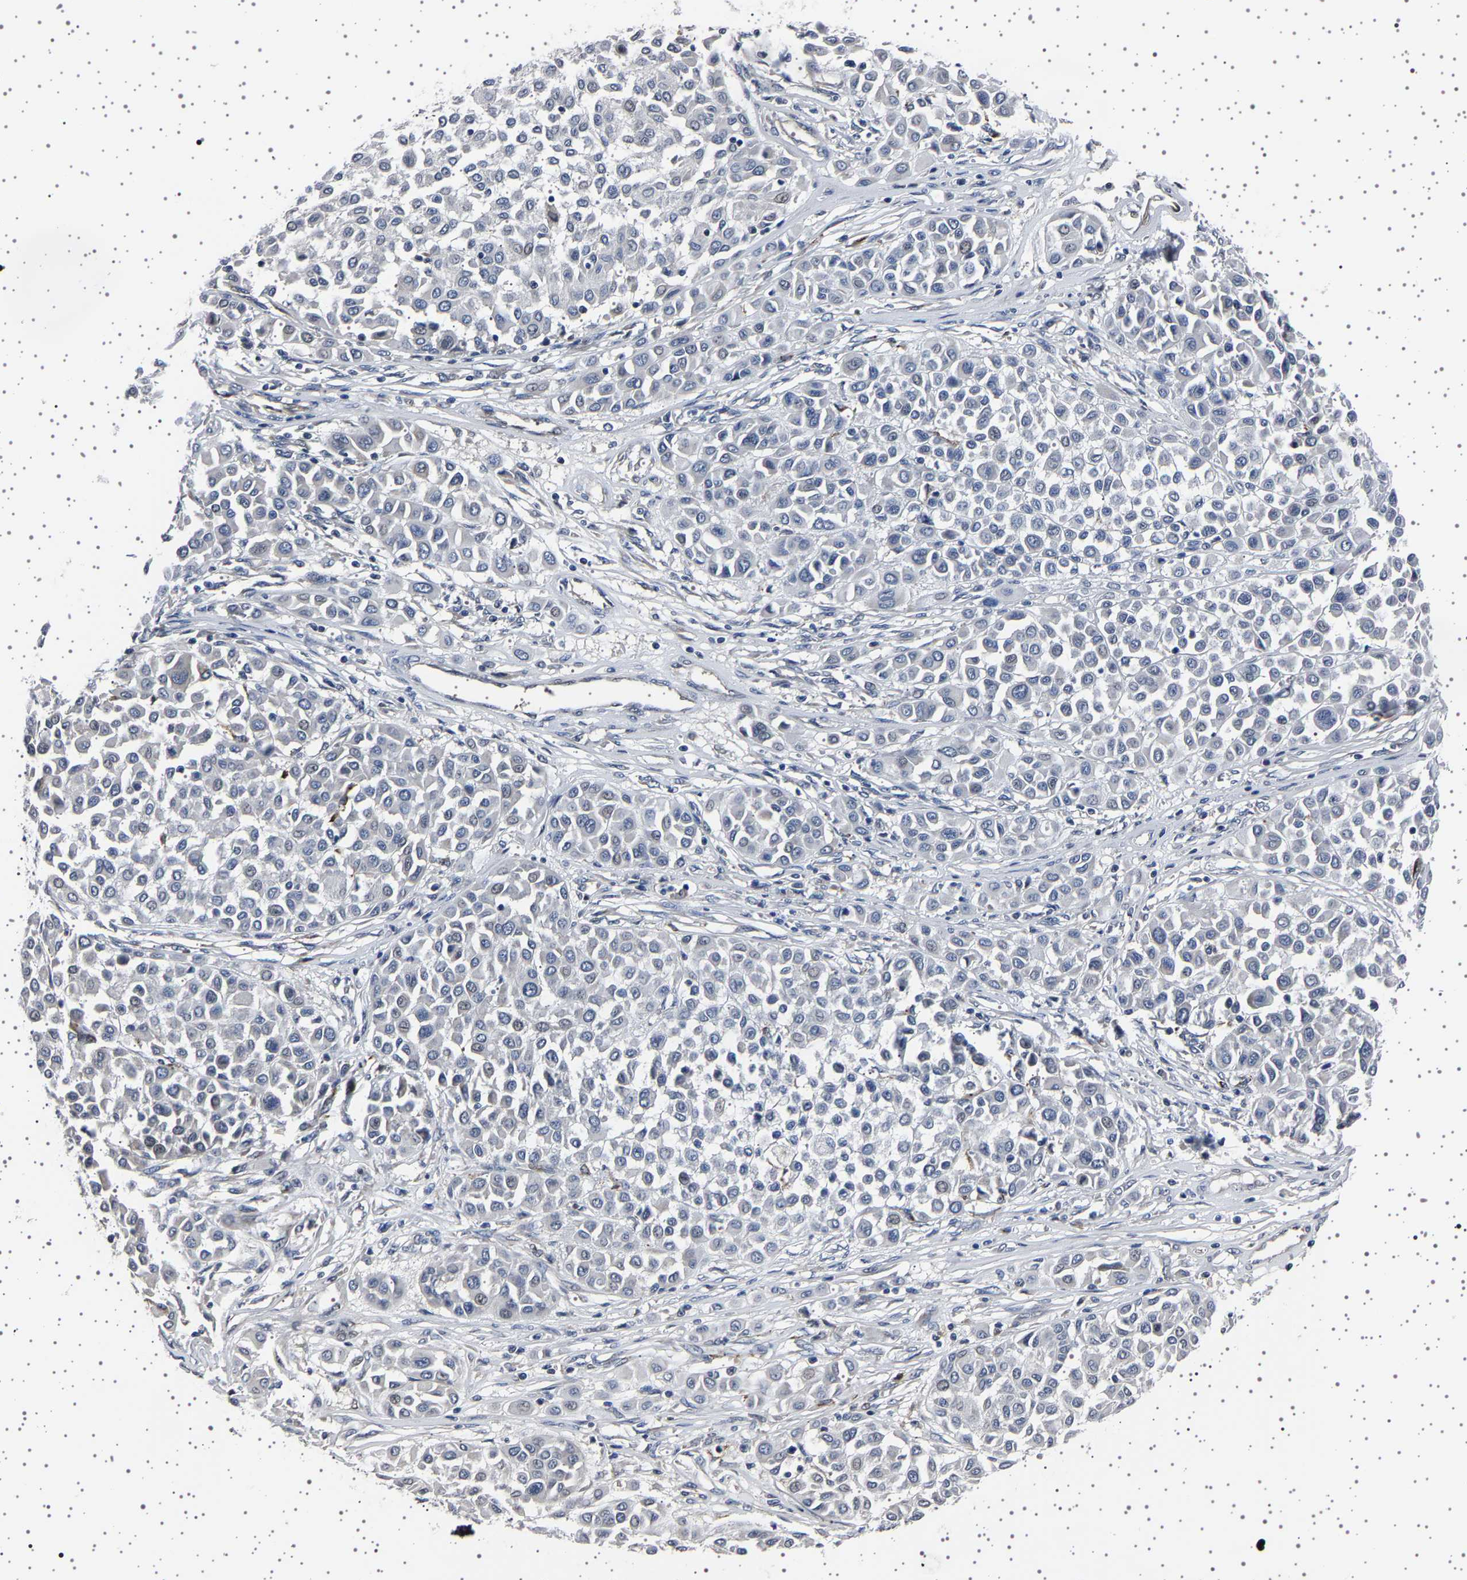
{"staining": {"intensity": "negative", "quantity": "none", "location": "none"}, "tissue": "melanoma", "cell_type": "Tumor cells", "image_type": "cancer", "snomed": [{"axis": "morphology", "description": "Malignant melanoma, Metastatic site"}, {"axis": "topography", "description": "Soft tissue"}], "caption": "DAB immunohistochemical staining of human malignant melanoma (metastatic site) exhibits no significant staining in tumor cells.", "gene": "IL10RB", "patient": {"sex": "male", "age": 41}}